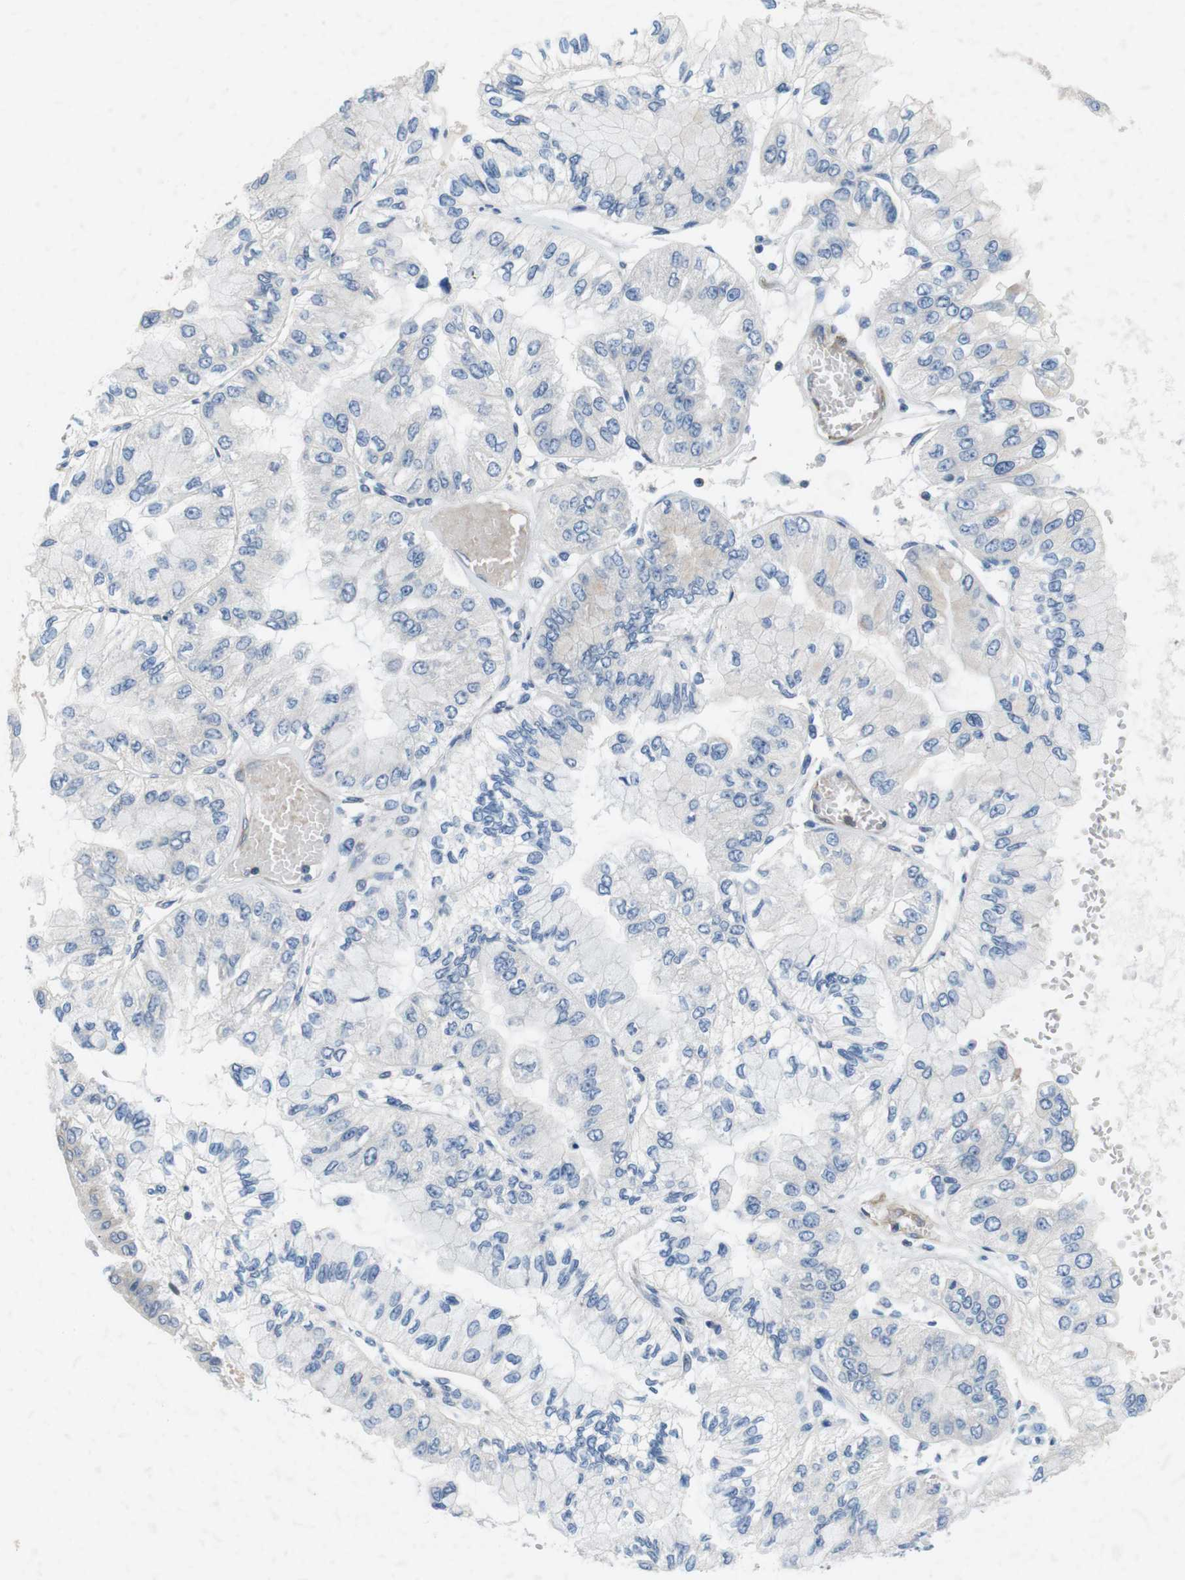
{"staining": {"intensity": "negative", "quantity": "none", "location": "none"}, "tissue": "liver cancer", "cell_type": "Tumor cells", "image_type": "cancer", "snomed": [{"axis": "morphology", "description": "Cholangiocarcinoma"}, {"axis": "topography", "description": "Liver"}], "caption": "Immunohistochemistry (IHC) photomicrograph of neoplastic tissue: human liver cancer (cholangiocarcinoma) stained with DAB shows no significant protein expression in tumor cells. (DAB (3,3'-diaminobenzidine) IHC with hematoxylin counter stain).", "gene": "DCLK1", "patient": {"sex": "female", "age": 79}}